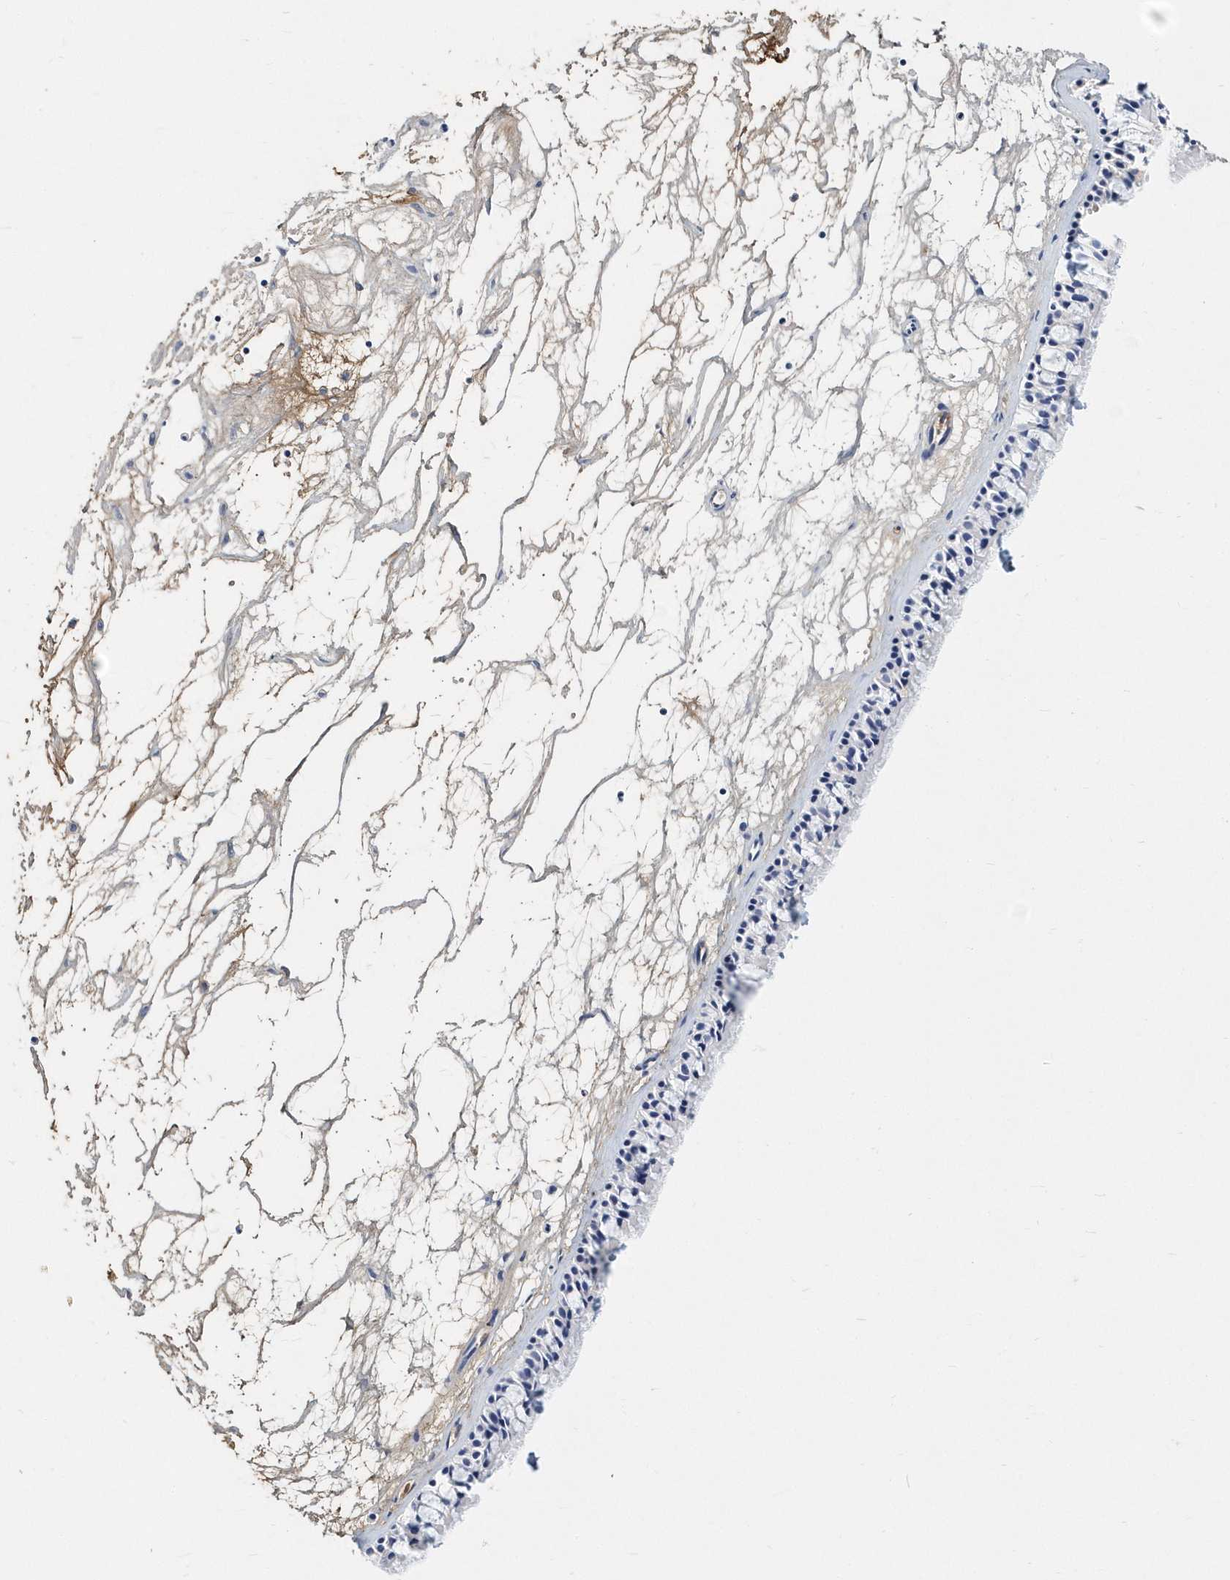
{"staining": {"intensity": "negative", "quantity": "none", "location": "none"}, "tissue": "nasopharynx", "cell_type": "Respiratory epithelial cells", "image_type": "normal", "snomed": [{"axis": "morphology", "description": "Normal tissue, NOS"}, {"axis": "topography", "description": "Nasopharynx"}], "caption": "IHC histopathology image of normal nasopharynx: nasopharynx stained with DAB (3,3'-diaminobenzidine) shows no significant protein expression in respiratory epithelial cells.", "gene": "ITGA2B", "patient": {"sex": "male", "age": 64}}